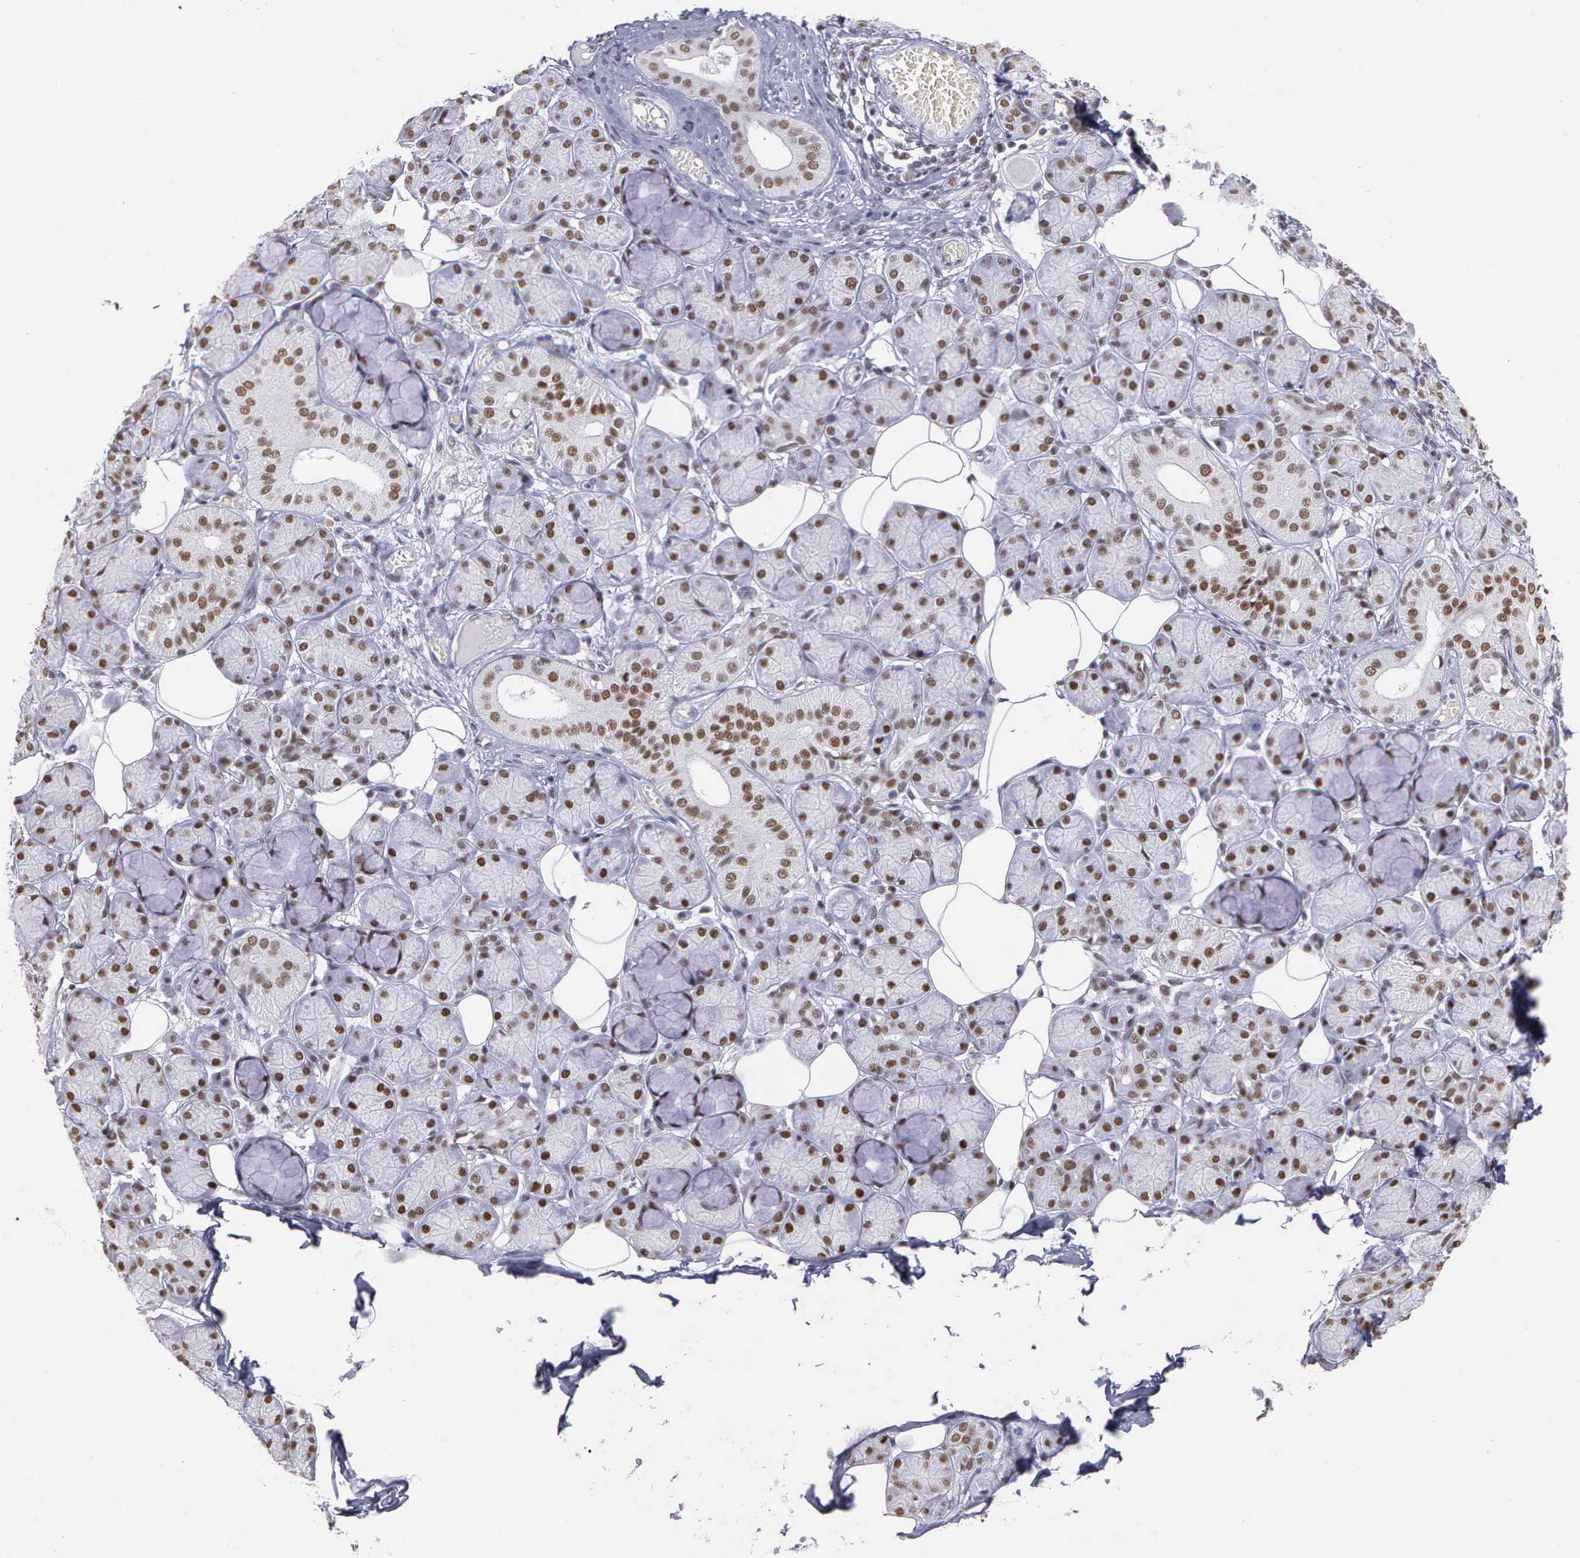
{"staining": {"intensity": "strong", "quantity": ">75%", "location": "nuclear"}, "tissue": "salivary gland", "cell_type": "Glandular cells", "image_type": "normal", "snomed": [{"axis": "morphology", "description": "Normal tissue, NOS"}, {"axis": "topography", "description": "Salivary gland"}], "caption": "Glandular cells show strong nuclear positivity in about >75% of cells in normal salivary gland.", "gene": "CSTF2", "patient": {"sex": "male", "age": 54}}